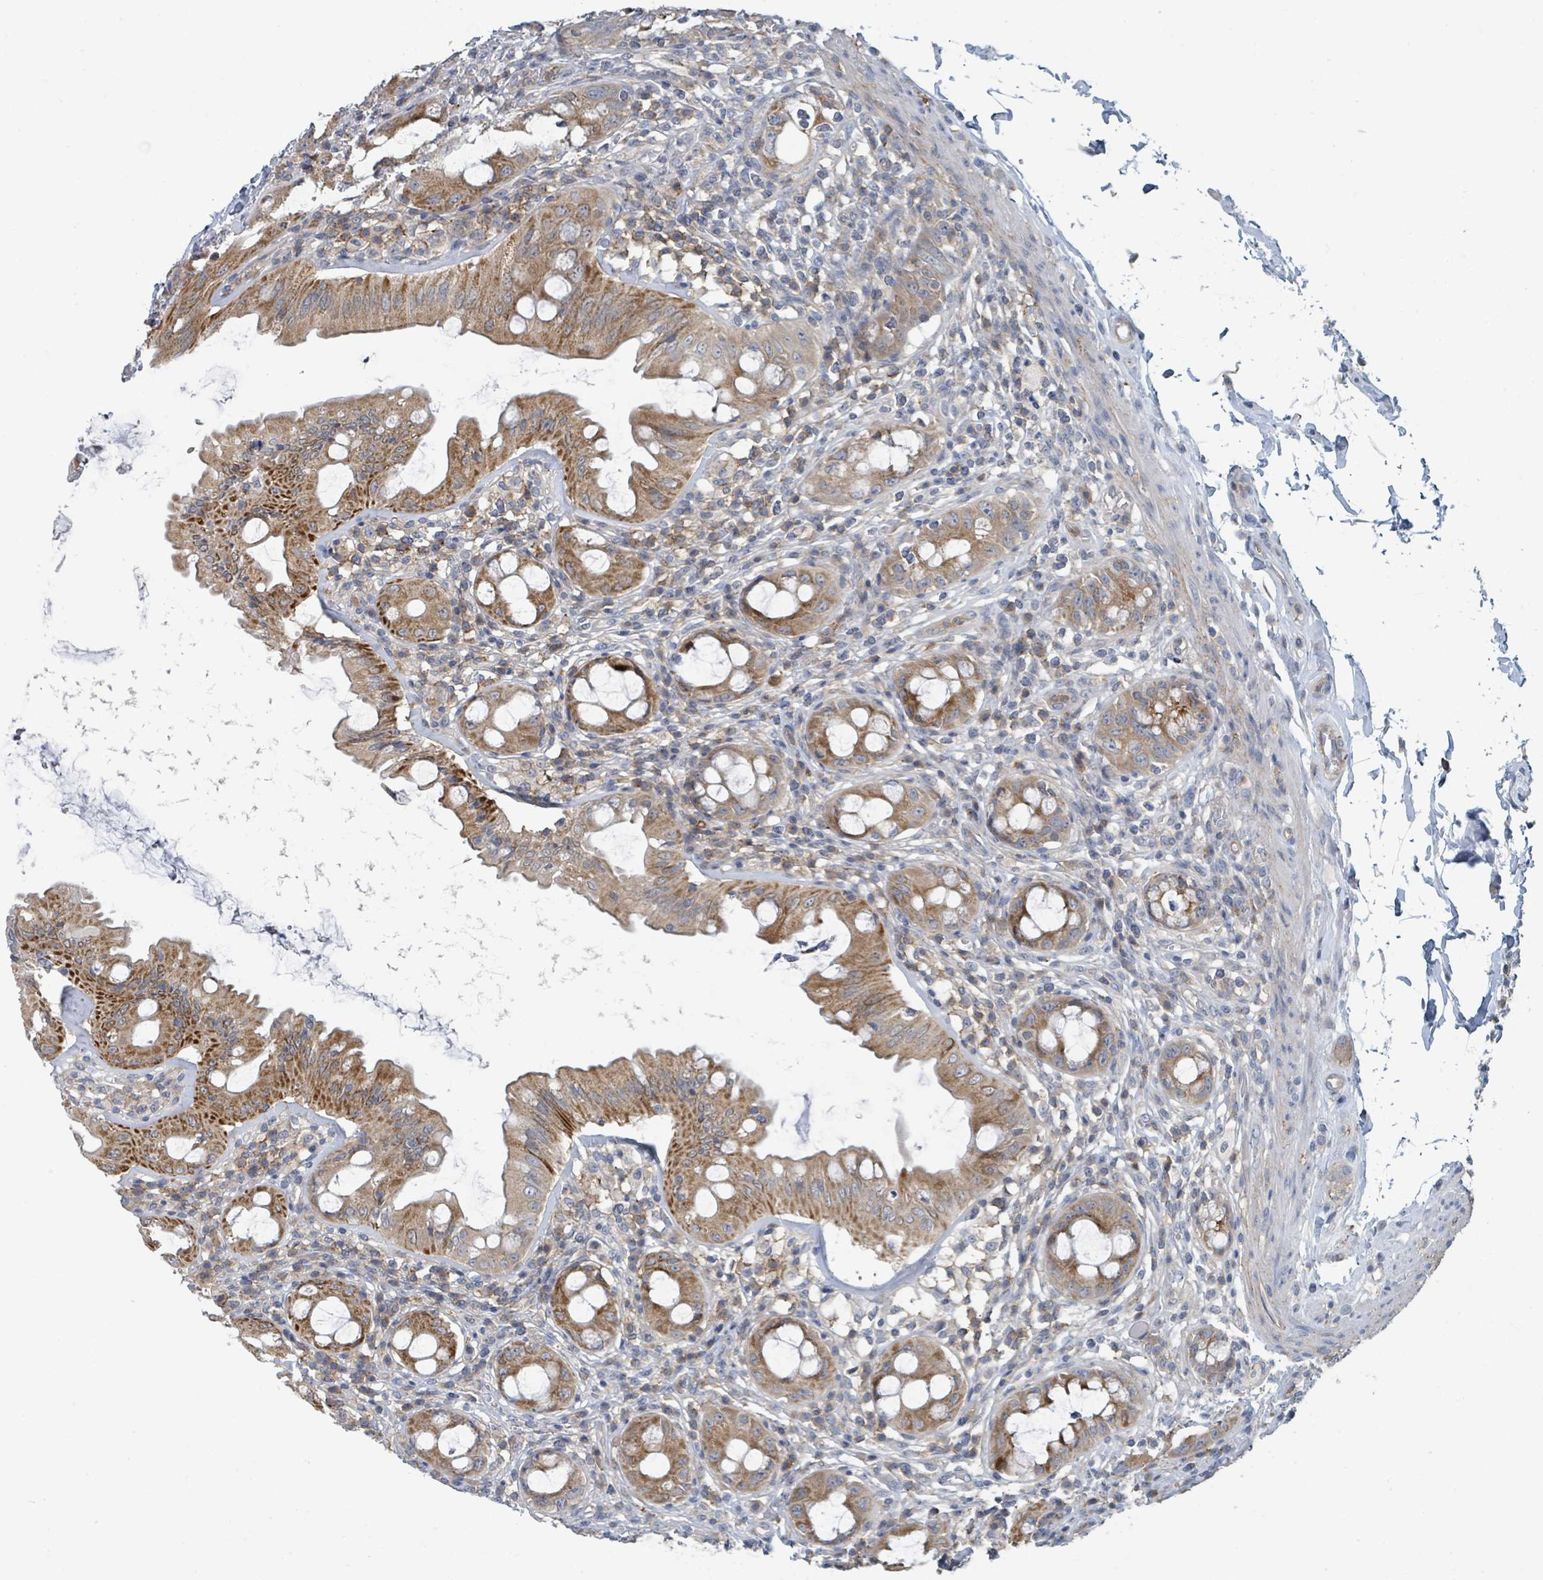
{"staining": {"intensity": "strong", "quantity": ">75%", "location": "cytoplasmic/membranous"}, "tissue": "rectum", "cell_type": "Glandular cells", "image_type": "normal", "snomed": [{"axis": "morphology", "description": "Normal tissue, NOS"}, {"axis": "topography", "description": "Rectum"}], "caption": "Strong cytoplasmic/membranous positivity is identified in approximately >75% of glandular cells in unremarkable rectum.", "gene": "LRRC42", "patient": {"sex": "female", "age": 57}}